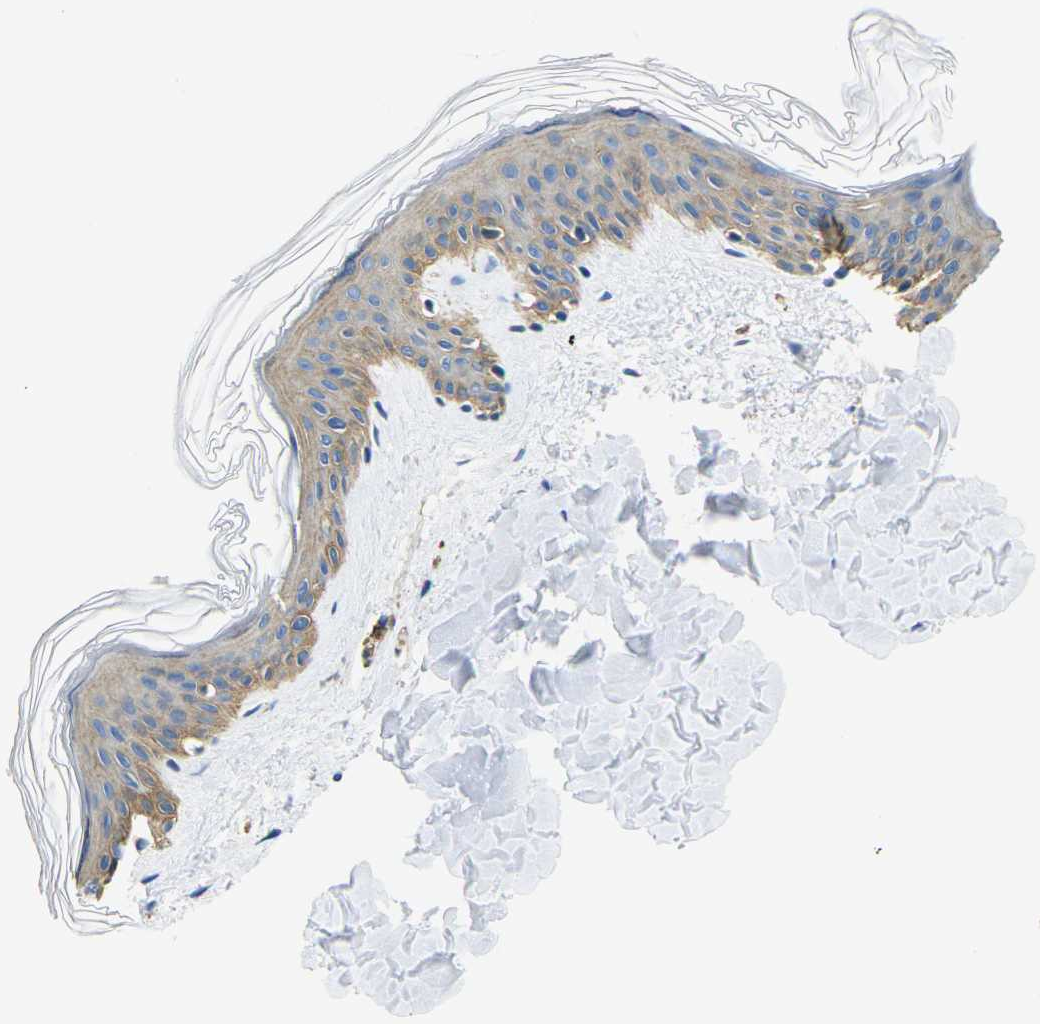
{"staining": {"intensity": "moderate", "quantity": "25%-75%", "location": "cytoplasmic/membranous"}, "tissue": "skin", "cell_type": "Fibroblasts", "image_type": "normal", "snomed": [{"axis": "morphology", "description": "Normal tissue, NOS"}, {"axis": "topography", "description": "Skin"}], "caption": "Immunohistochemical staining of unremarkable human skin reveals 25%-75% levels of moderate cytoplasmic/membranous protein expression in approximately 25%-75% of fibroblasts.", "gene": "FAM110D", "patient": {"sex": "female", "age": 41}}